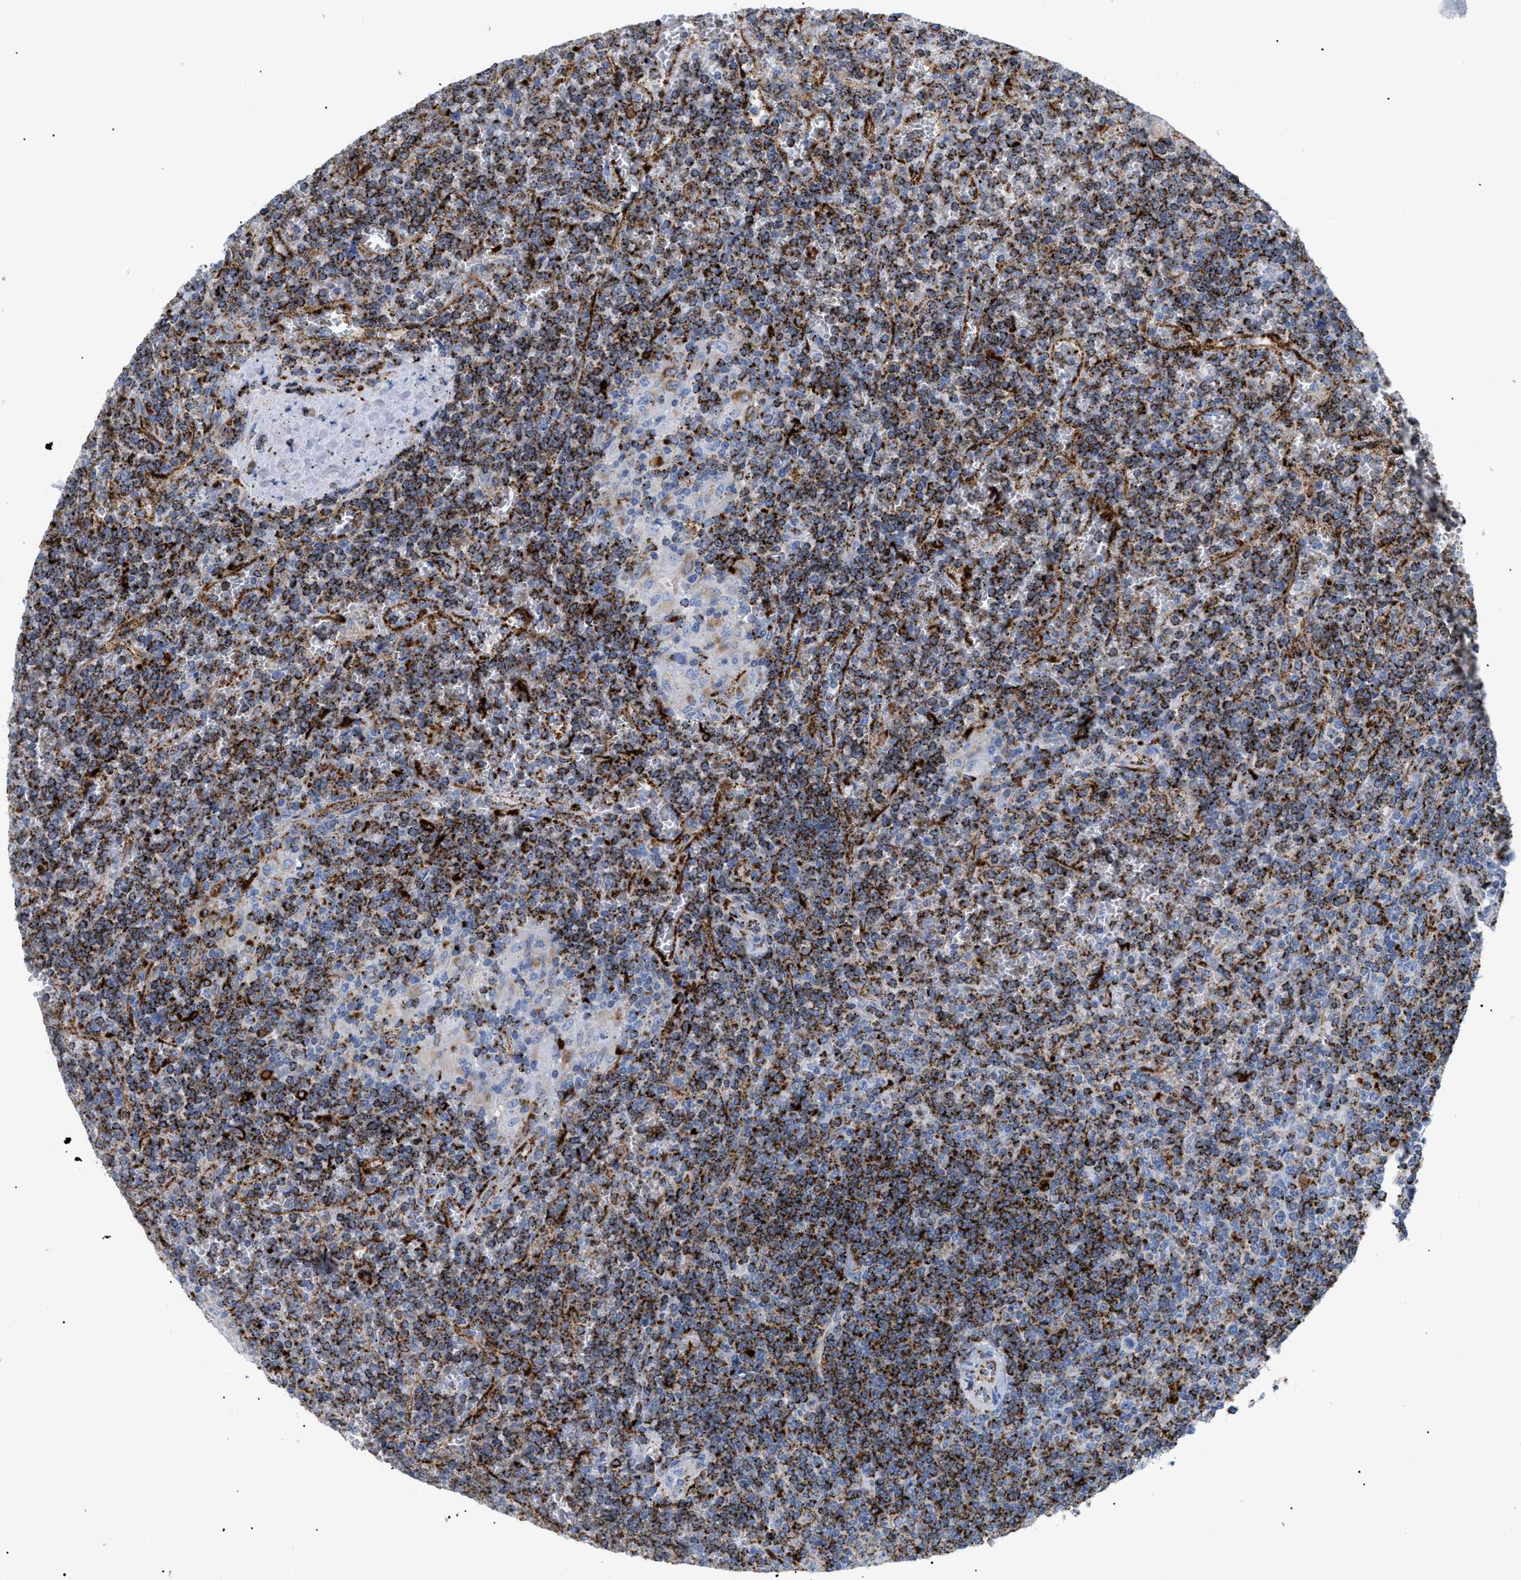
{"staining": {"intensity": "strong", "quantity": ">75%", "location": "cytoplasmic/membranous"}, "tissue": "lymphoma", "cell_type": "Tumor cells", "image_type": "cancer", "snomed": [{"axis": "morphology", "description": "Malignant lymphoma, non-Hodgkin's type, Low grade"}, {"axis": "topography", "description": "Spleen"}], "caption": "A histopathology image of human malignant lymphoma, non-Hodgkin's type (low-grade) stained for a protein shows strong cytoplasmic/membranous brown staining in tumor cells.", "gene": "DRAM2", "patient": {"sex": "female", "age": 19}}